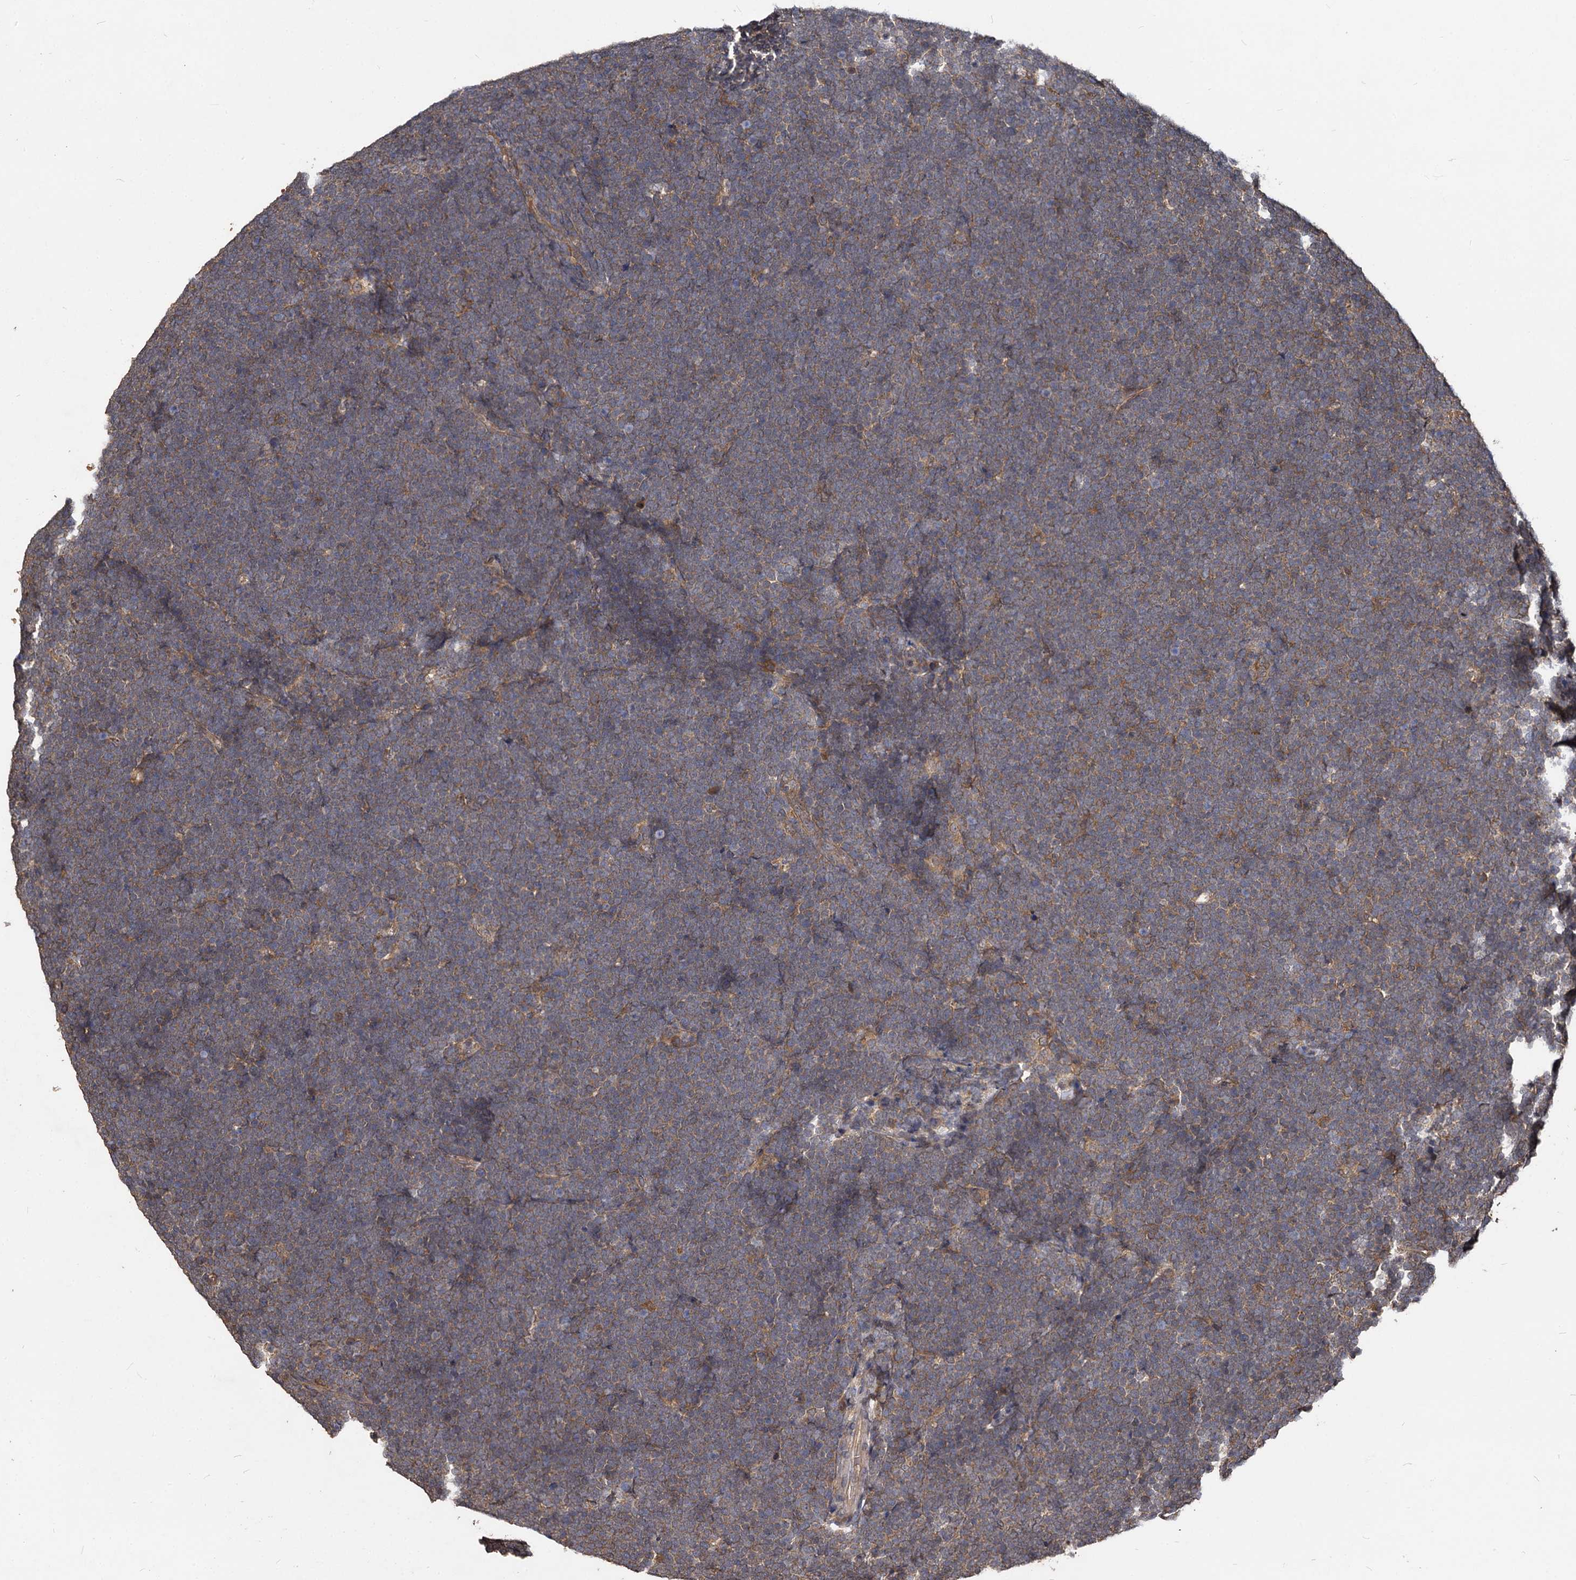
{"staining": {"intensity": "weak", "quantity": "<25%", "location": "cytoplasmic/membranous"}, "tissue": "lymphoma", "cell_type": "Tumor cells", "image_type": "cancer", "snomed": [{"axis": "morphology", "description": "Malignant lymphoma, non-Hodgkin's type, High grade"}, {"axis": "topography", "description": "Lymph node"}], "caption": "Lymphoma was stained to show a protein in brown. There is no significant expression in tumor cells.", "gene": "VPS51", "patient": {"sex": "male", "age": 13}}